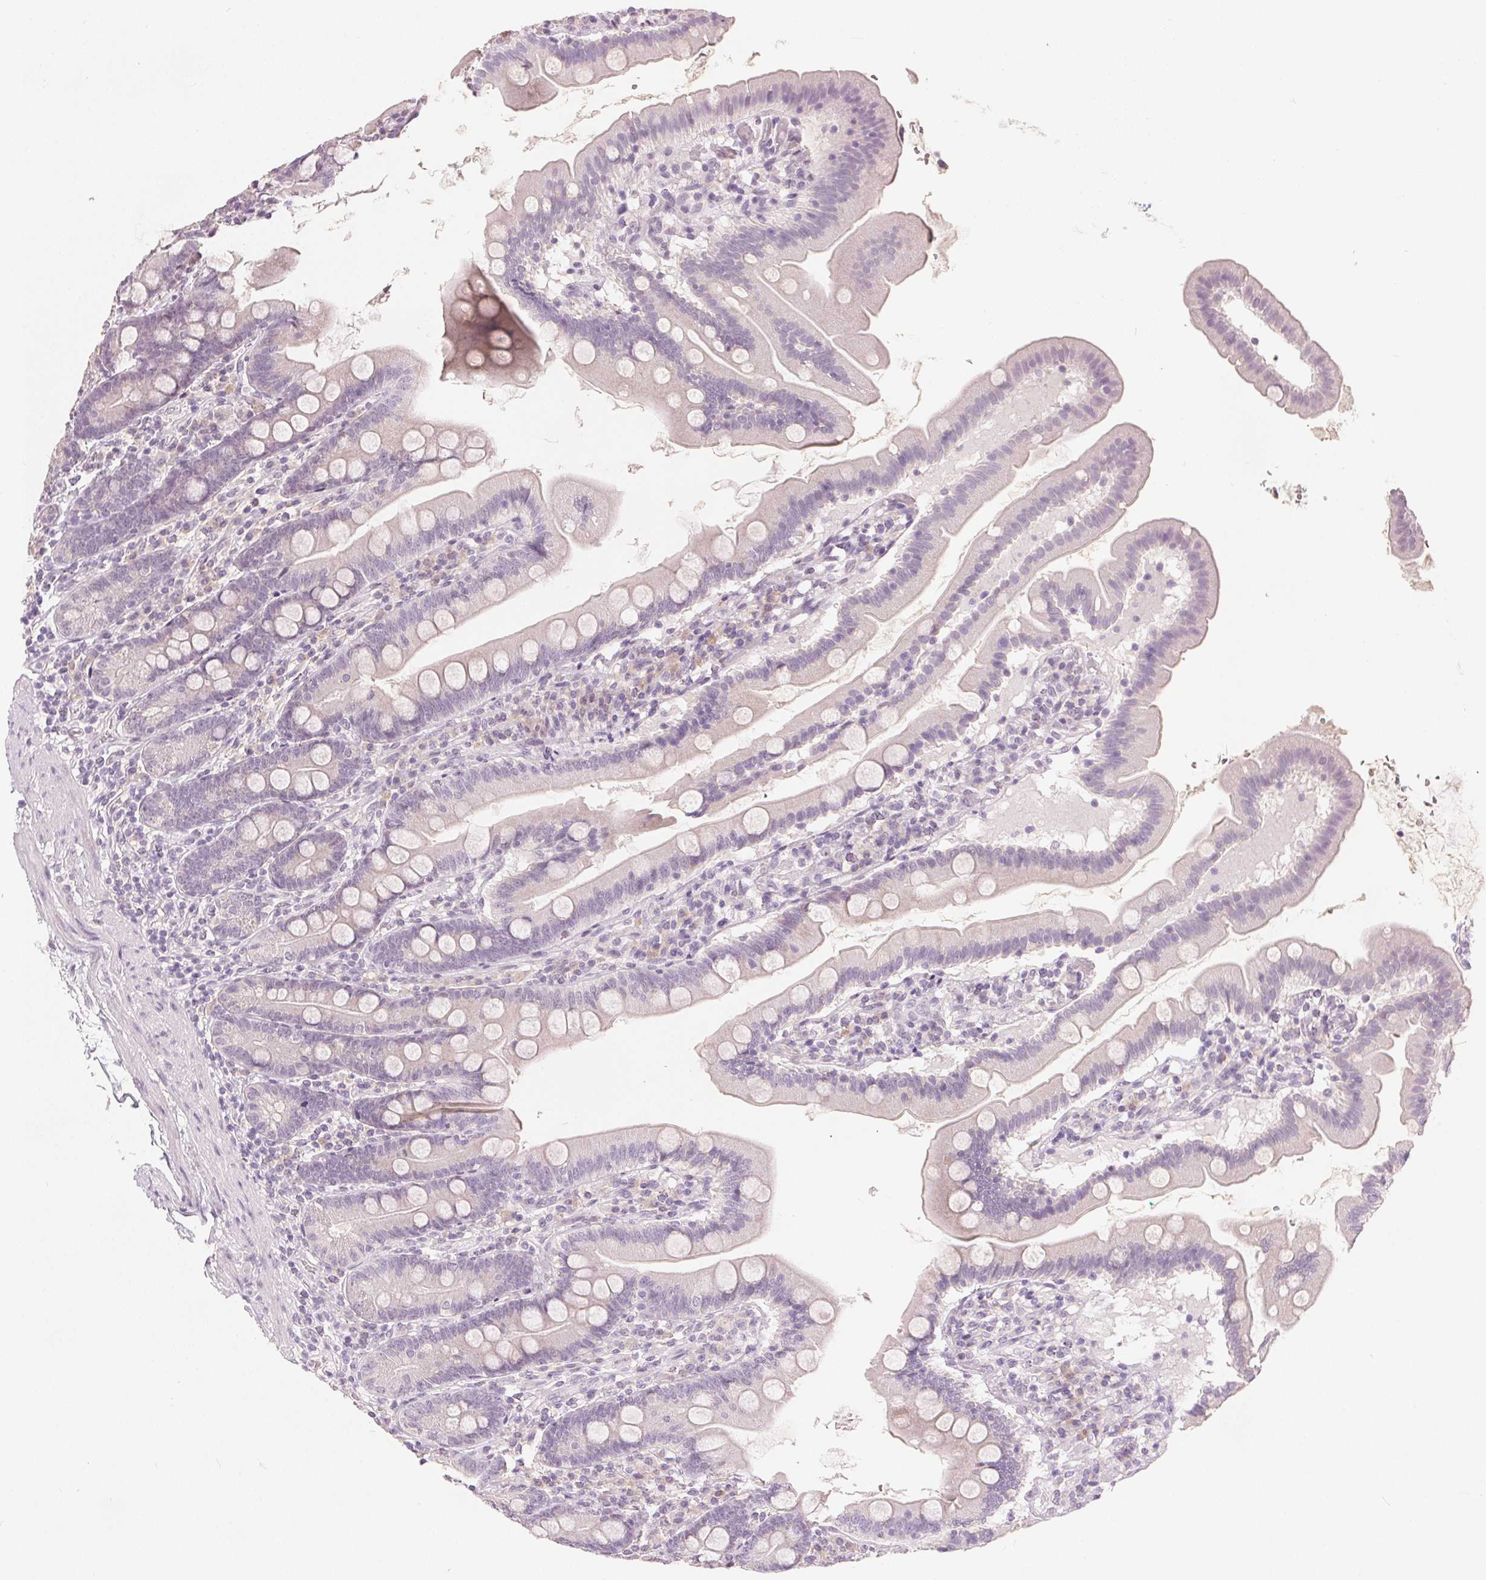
{"staining": {"intensity": "negative", "quantity": "none", "location": "none"}, "tissue": "duodenum", "cell_type": "Glandular cells", "image_type": "normal", "snomed": [{"axis": "morphology", "description": "Normal tissue, NOS"}, {"axis": "topography", "description": "Duodenum"}], "caption": "This image is of benign duodenum stained with IHC to label a protein in brown with the nuclei are counter-stained blue. There is no staining in glandular cells.", "gene": "CA12", "patient": {"sex": "female", "age": 67}}